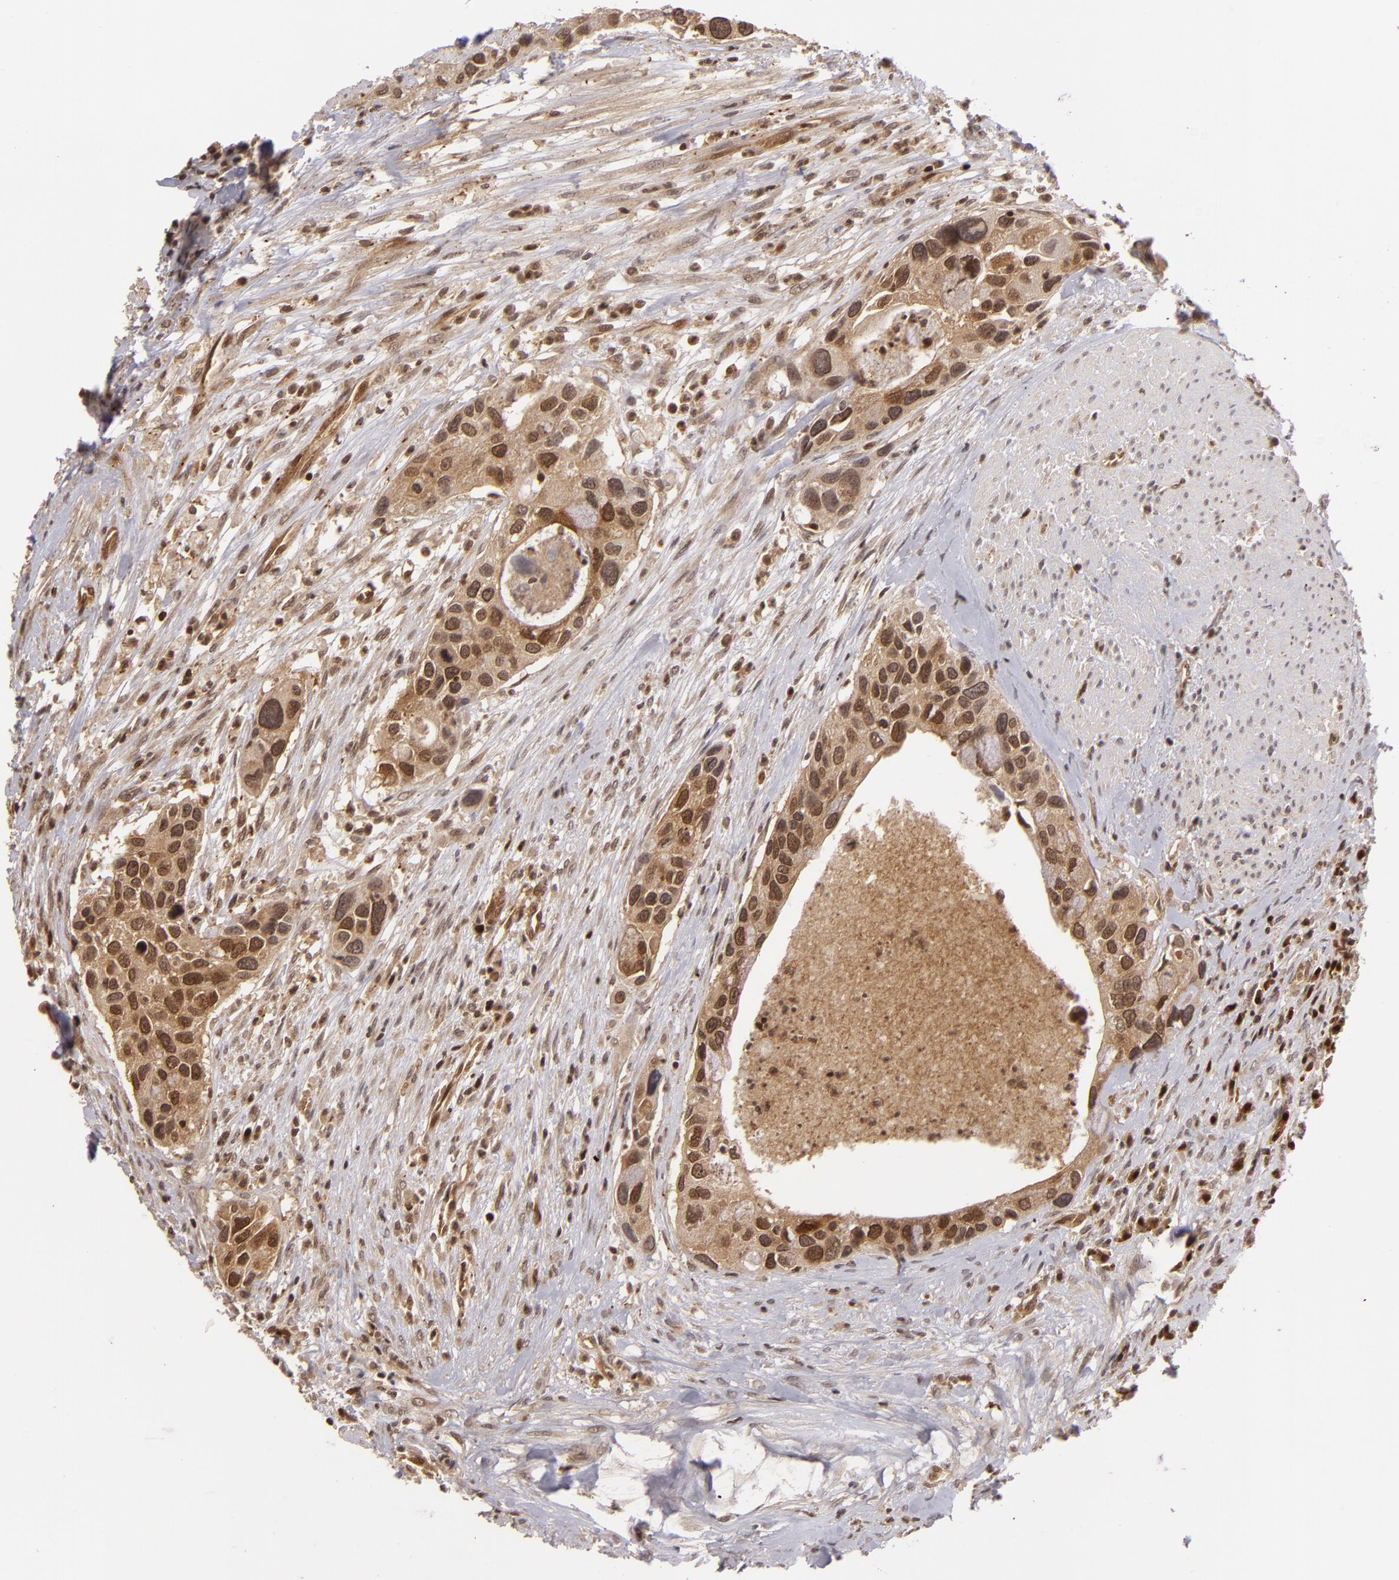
{"staining": {"intensity": "moderate", "quantity": ">75%", "location": "cytoplasmic/membranous,nuclear"}, "tissue": "urothelial cancer", "cell_type": "Tumor cells", "image_type": "cancer", "snomed": [{"axis": "morphology", "description": "Urothelial carcinoma, High grade"}, {"axis": "topography", "description": "Urinary bladder"}], "caption": "Urothelial cancer stained for a protein (brown) displays moderate cytoplasmic/membranous and nuclear positive staining in approximately >75% of tumor cells.", "gene": "ZBTB33", "patient": {"sex": "male", "age": 66}}